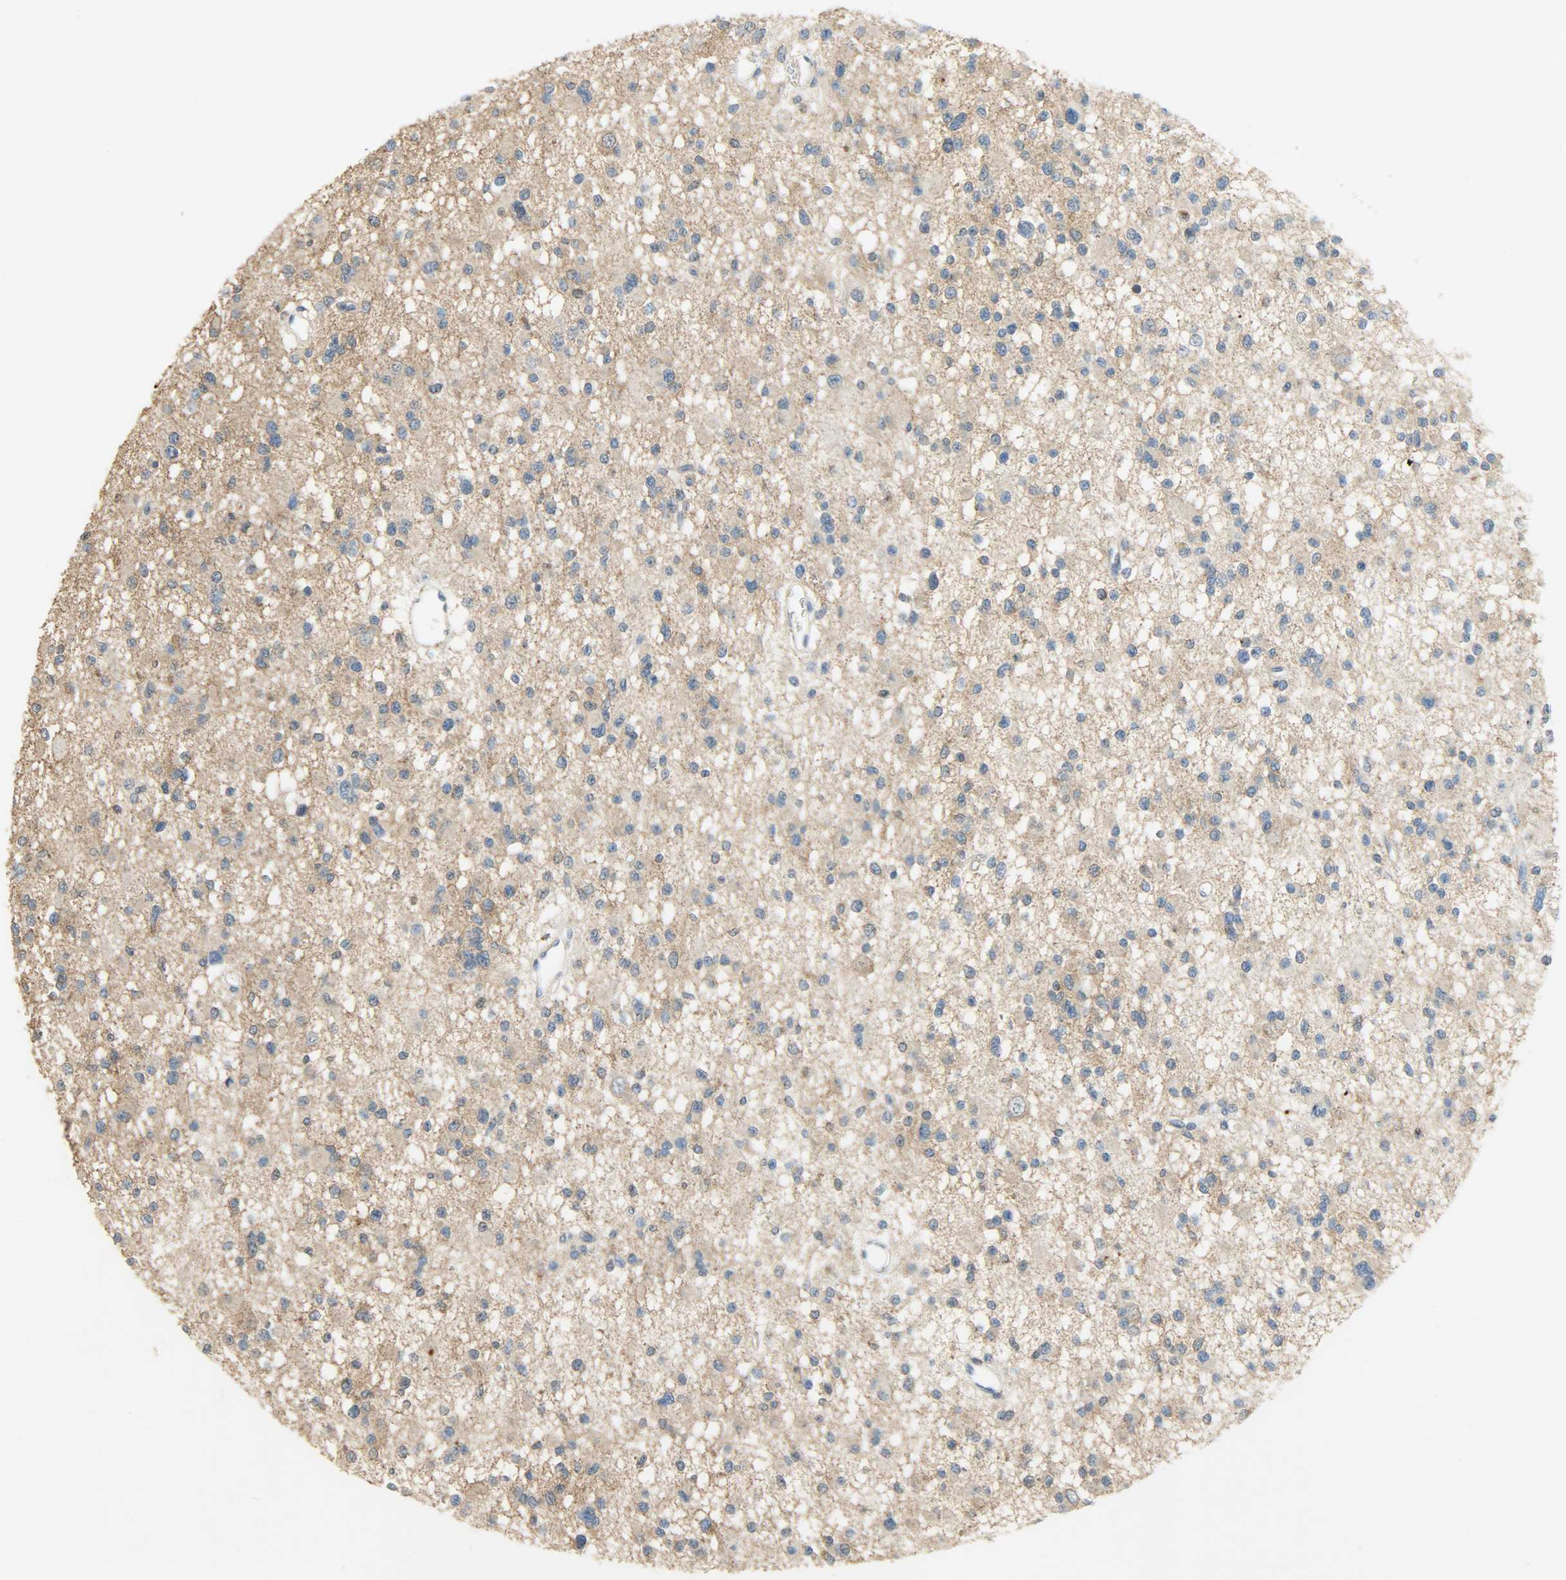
{"staining": {"intensity": "moderate", "quantity": "25%-75%", "location": "cytoplasmic/membranous"}, "tissue": "glioma", "cell_type": "Tumor cells", "image_type": "cancer", "snomed": [{"axis": "morphology", "description": "Glioma, malignant, Low grade"}, {"axis": "topography", "description": "Brain"}], "caption": "Glioma tissue reveals moderate cytoplasmic/membranous staining in approximately 25%-75% of tumor cells, visualized by immunohistochemistry.", "gene": "GIT2", "patient": {"sex": "female", "age": 22}}